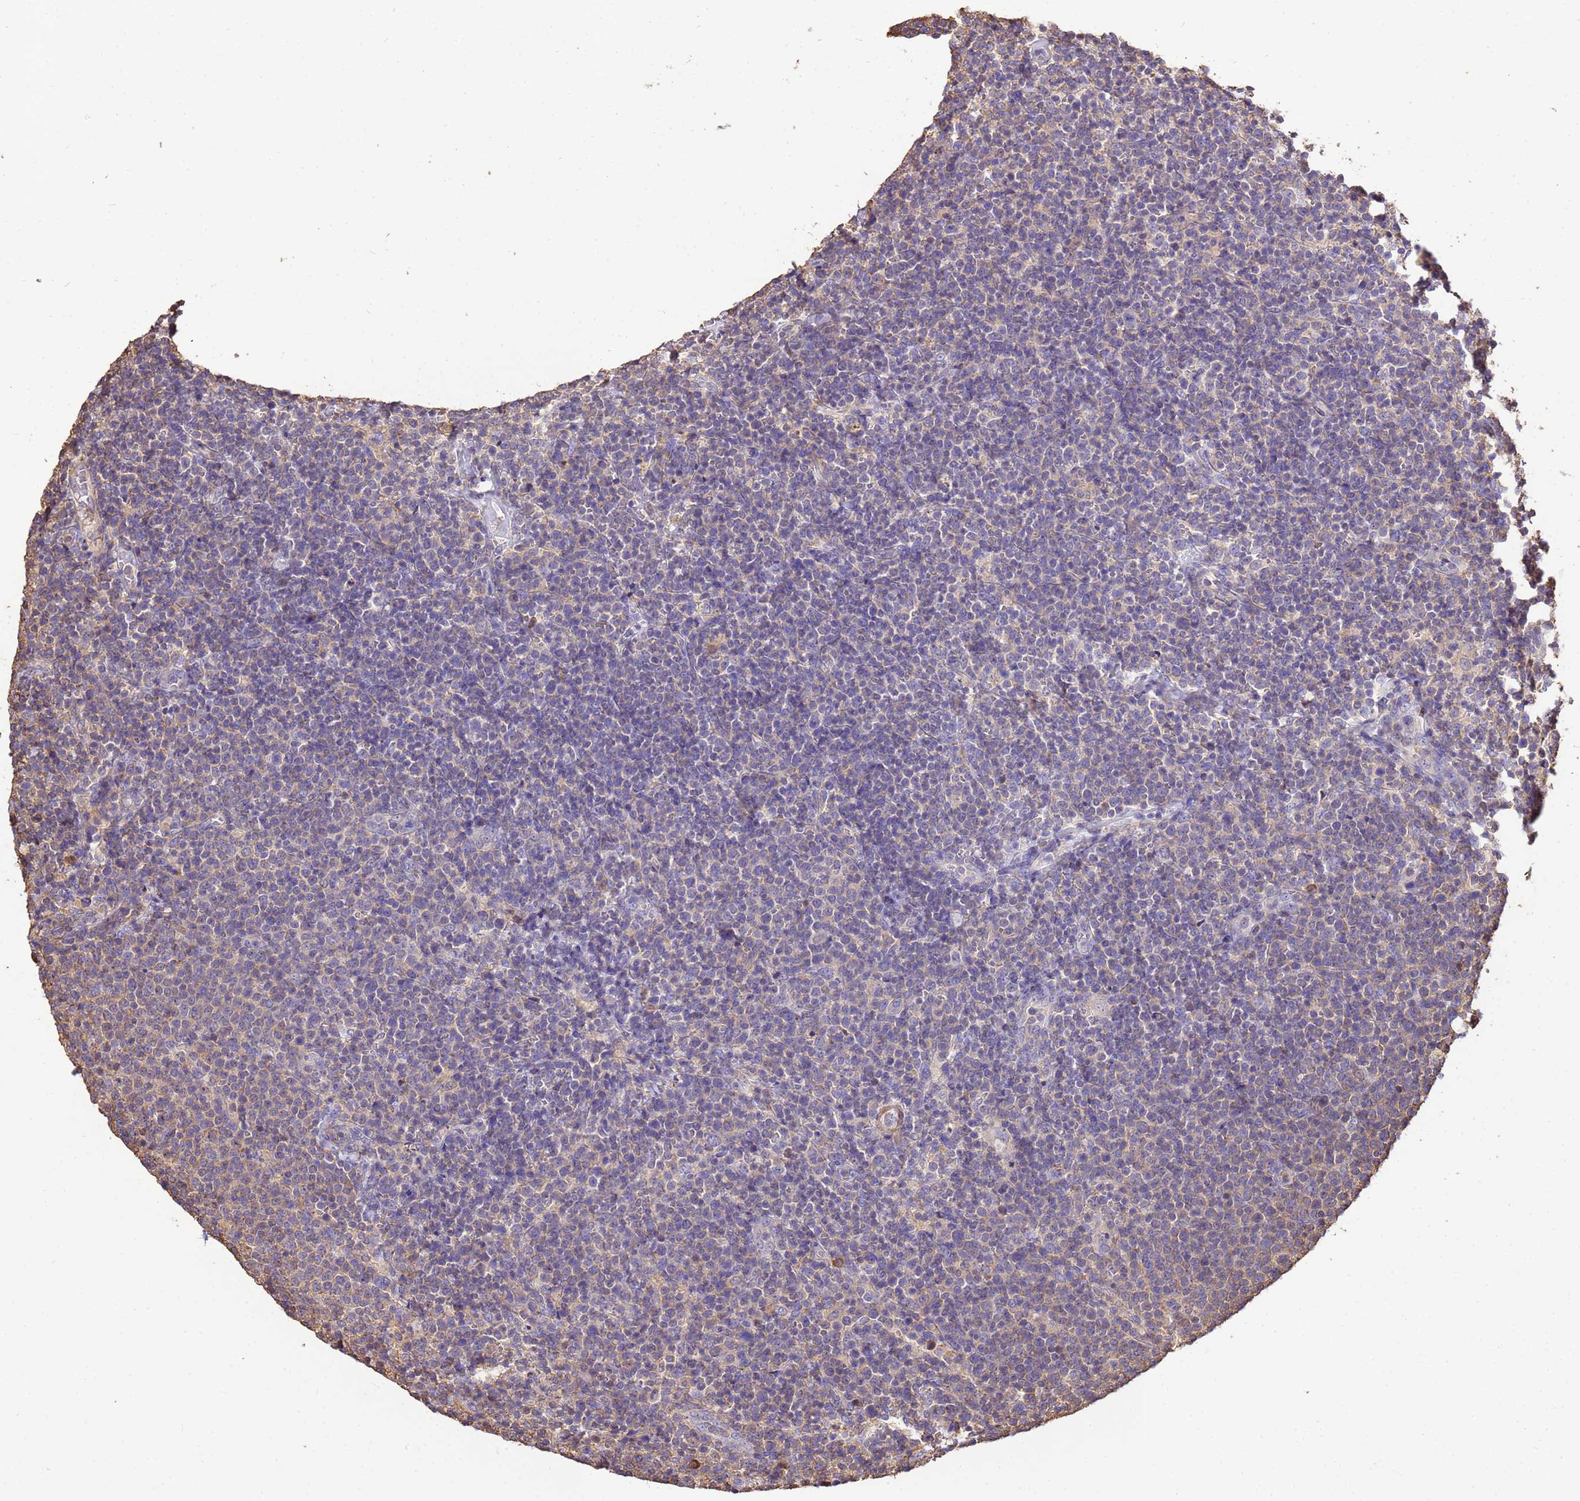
{"staining": {"intensity": "negative", "quantity": "none", "location": "none"}, "tissue": "lymphoma", "cell_type": "Tumor cells", "image_type": "cancer", "snomed": [{"axis": "morphology", "description": "Malignant lymphoma, non-Hodgkin's type, High grade"}, {"axis": "topography", "description": "Lymph node"}], "caption": "Image shows no protein positivity in tumor cells of malignant lymphoma, non-Hodgkin's type (high-grade) tissue.", "gene": "WDR64", "patient": {"sex": "male", "age": 61}}